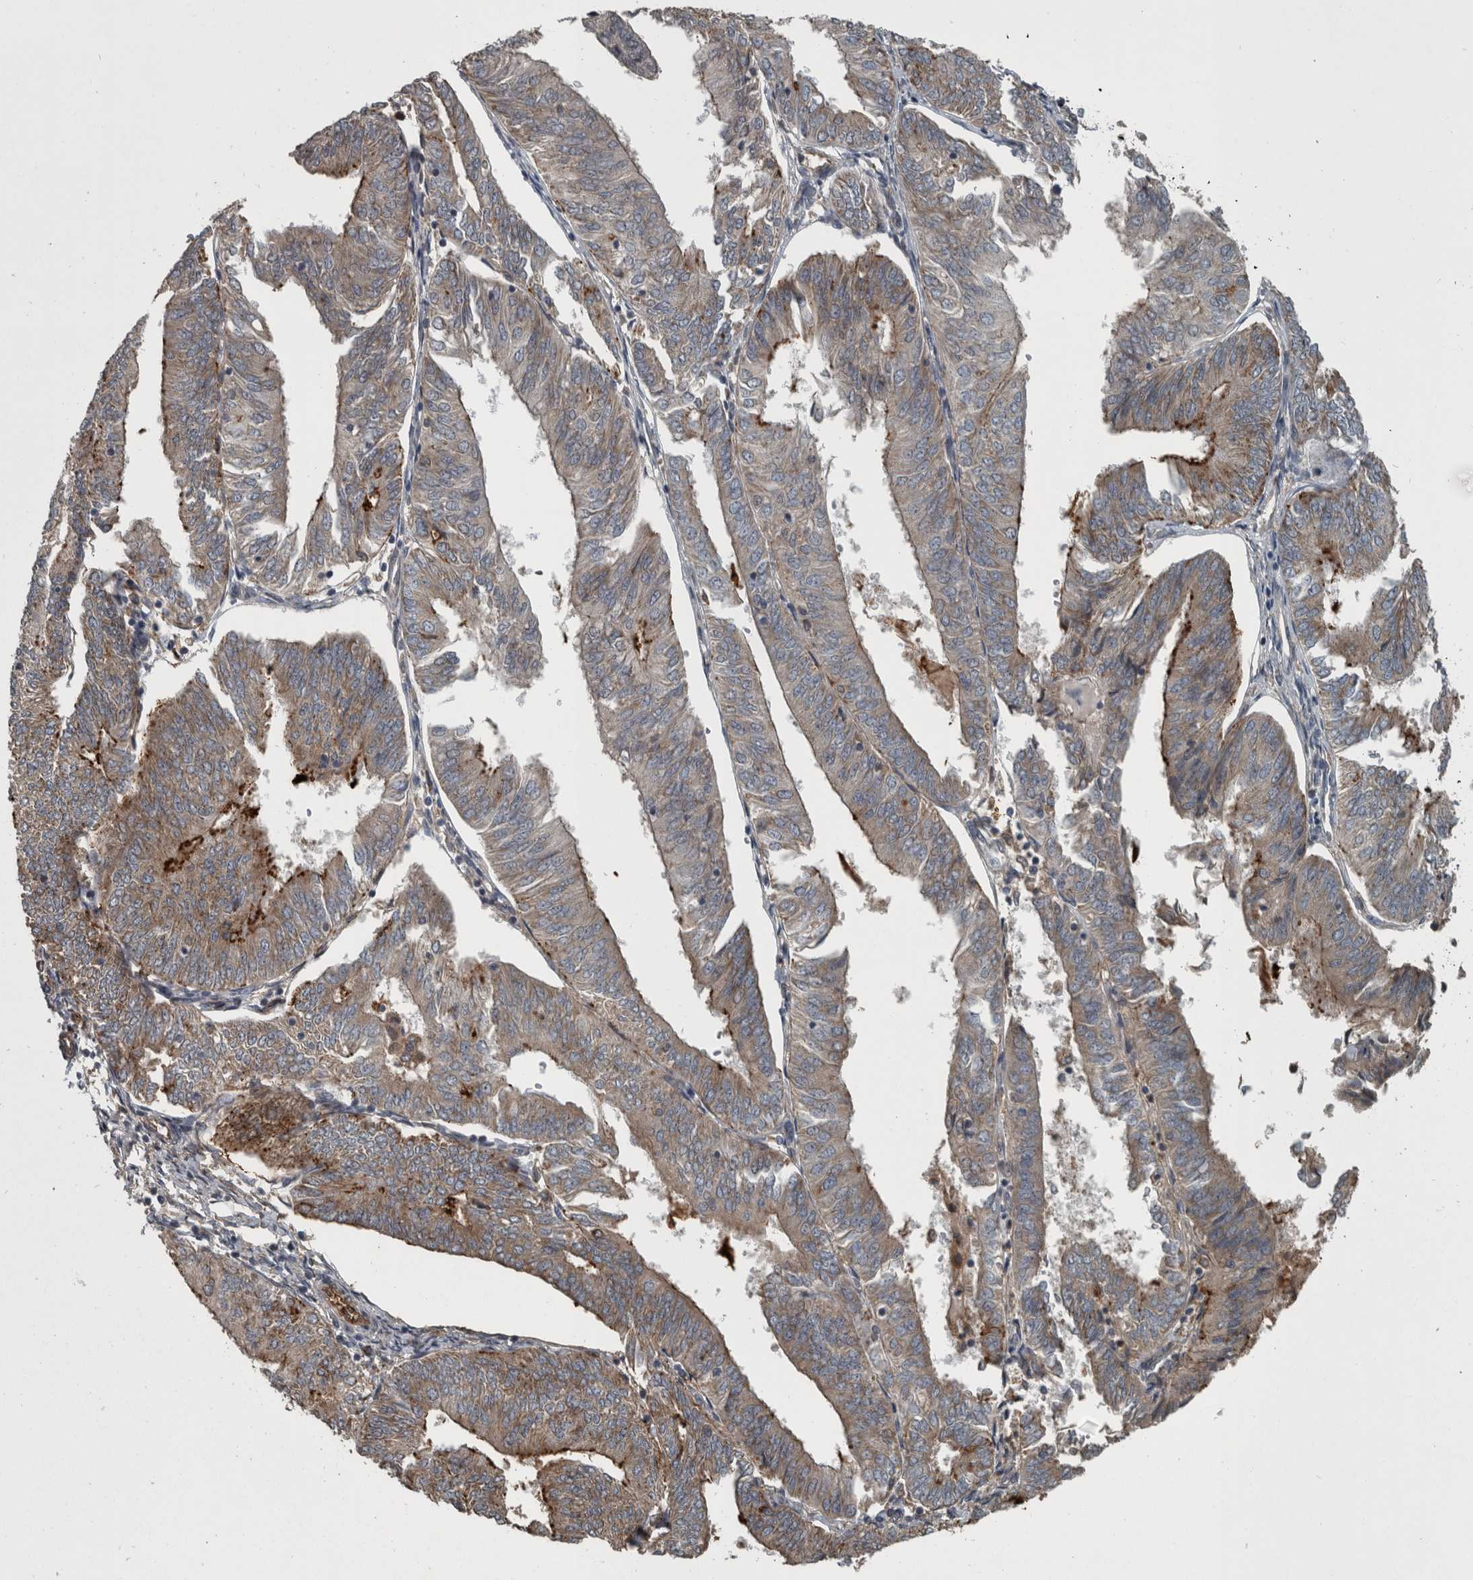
{"staining": {"intensity": "moderate", "quantity": "25%-75%", "location": "cytoplasmic/membranous"}, "tissue": "endometrial cancer", "cell_type": "Tumor cells", "image_type": "cancer", "snomed": [{"axis": "morphology", "description": "Adenocarcinoma, NOS"}, {"axis": "topography", "description": "Endometrium"}], "caption": "Endometrial cancer (adenocarcinoma) was stained to show a protein in brown. There is medium levels of moderate cytoplasmic/membranous positivity in approximately 25%-75% of tumor cells.", "gene": "EXOC8", "patient": {"sex": "female", "age": 58}}